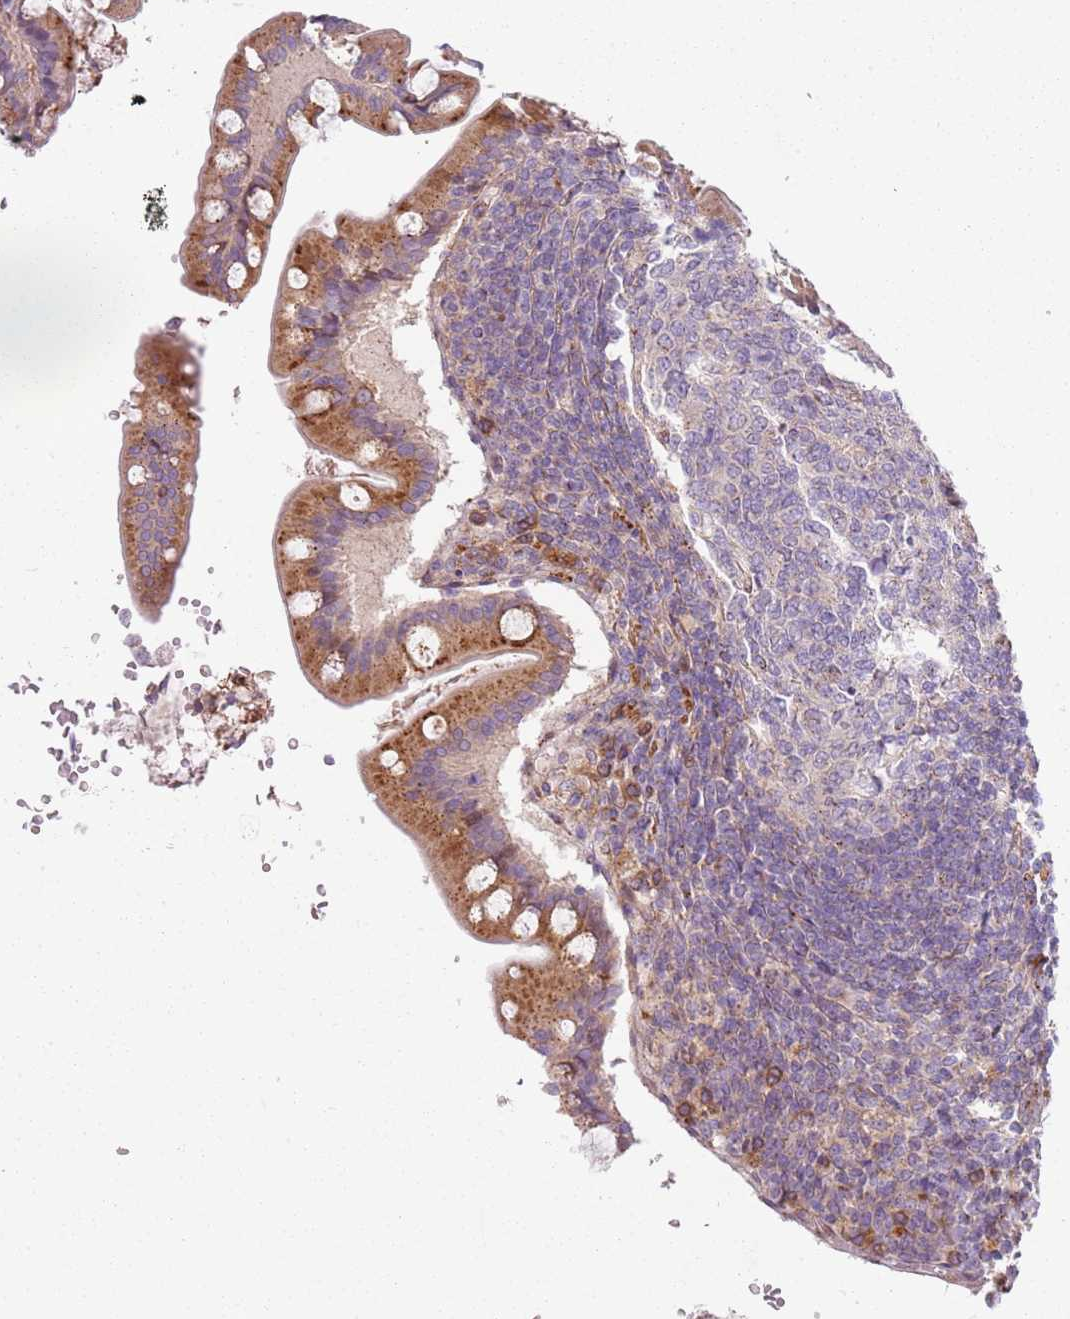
{"staining": {"intensity": "moderate", "quantity": ">75%", "location": "cytoplasmic/membranous"}, "tissue": "small intestine", "cell_type": "Glandular cells", "image_type": "normal", "snomed": [{"axis": "morphology", "description": "Normal tissue, NOS"}, {"axis": "topography", "description": "Small intestine"}], "caption": "DAB (3,3'-diaminobenzidine) immunohistochemical staining of benign small intestine shows moderate cytoplasmic/membranous protein positivity in about >75% of glandular cells.", "gene": "PVRIG", "patient": {"sex": "male", "age": 7}}